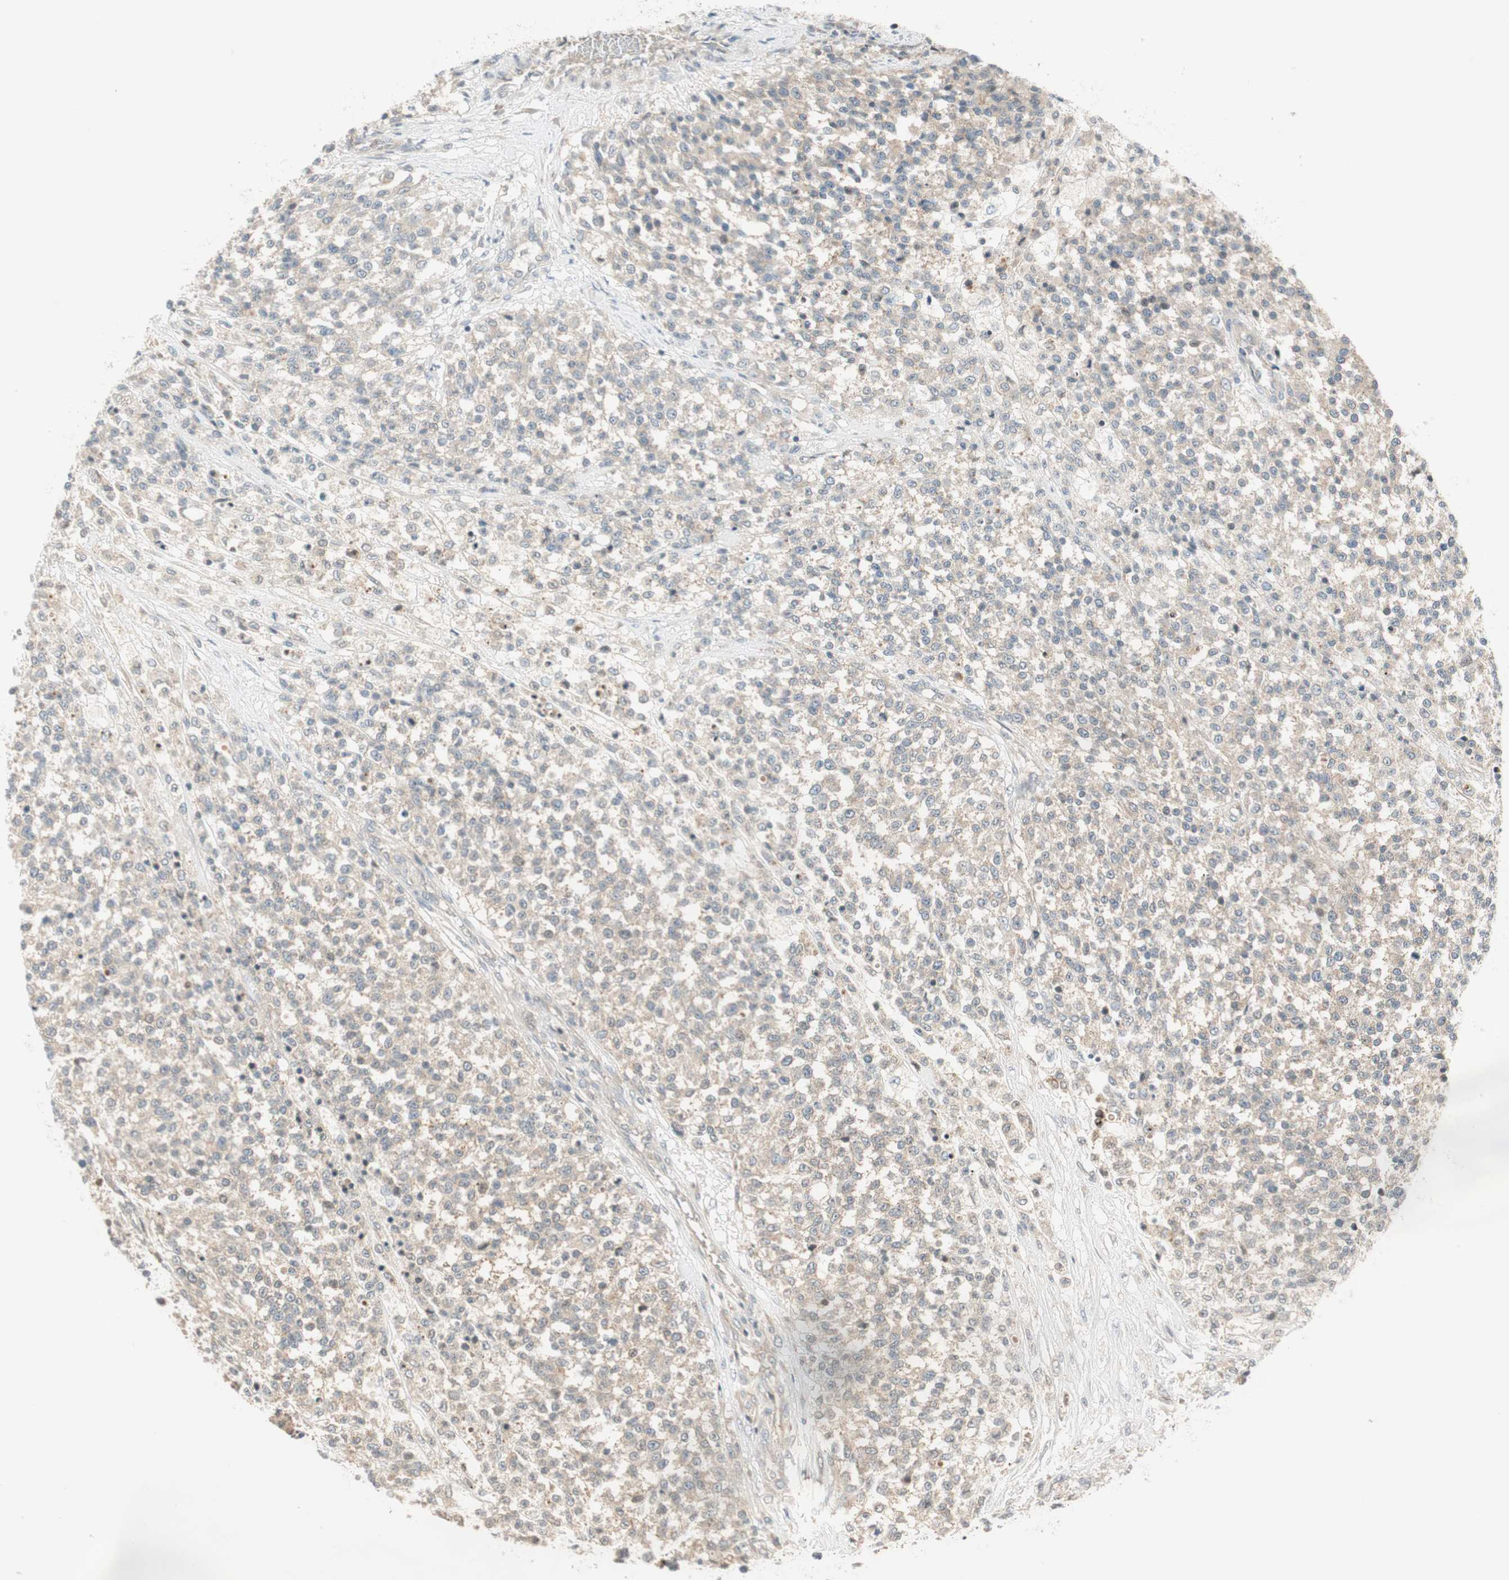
{"staining": {"intensity": "weak", "quantity": "25%-75%", "location": "cytoplasmic/membranous"}, "tissue": "testis cancer", "cell_type": "Tumor cells", "image_type": "cancer", "snomed": [{"axis": "morphology", "description": "Seminoma, NOS"}, {"axis": "topography", "description": "Testis"}], "caption": "IHC histopathology image of human testis seminoma stained for a protein (brown), which reveals low levels of weak cytoplasmic/membranous positivity in about 25%-75% of tumor cells.", "gene": "CGRRF1", "patient": {"sex": "male", "age": 59}}